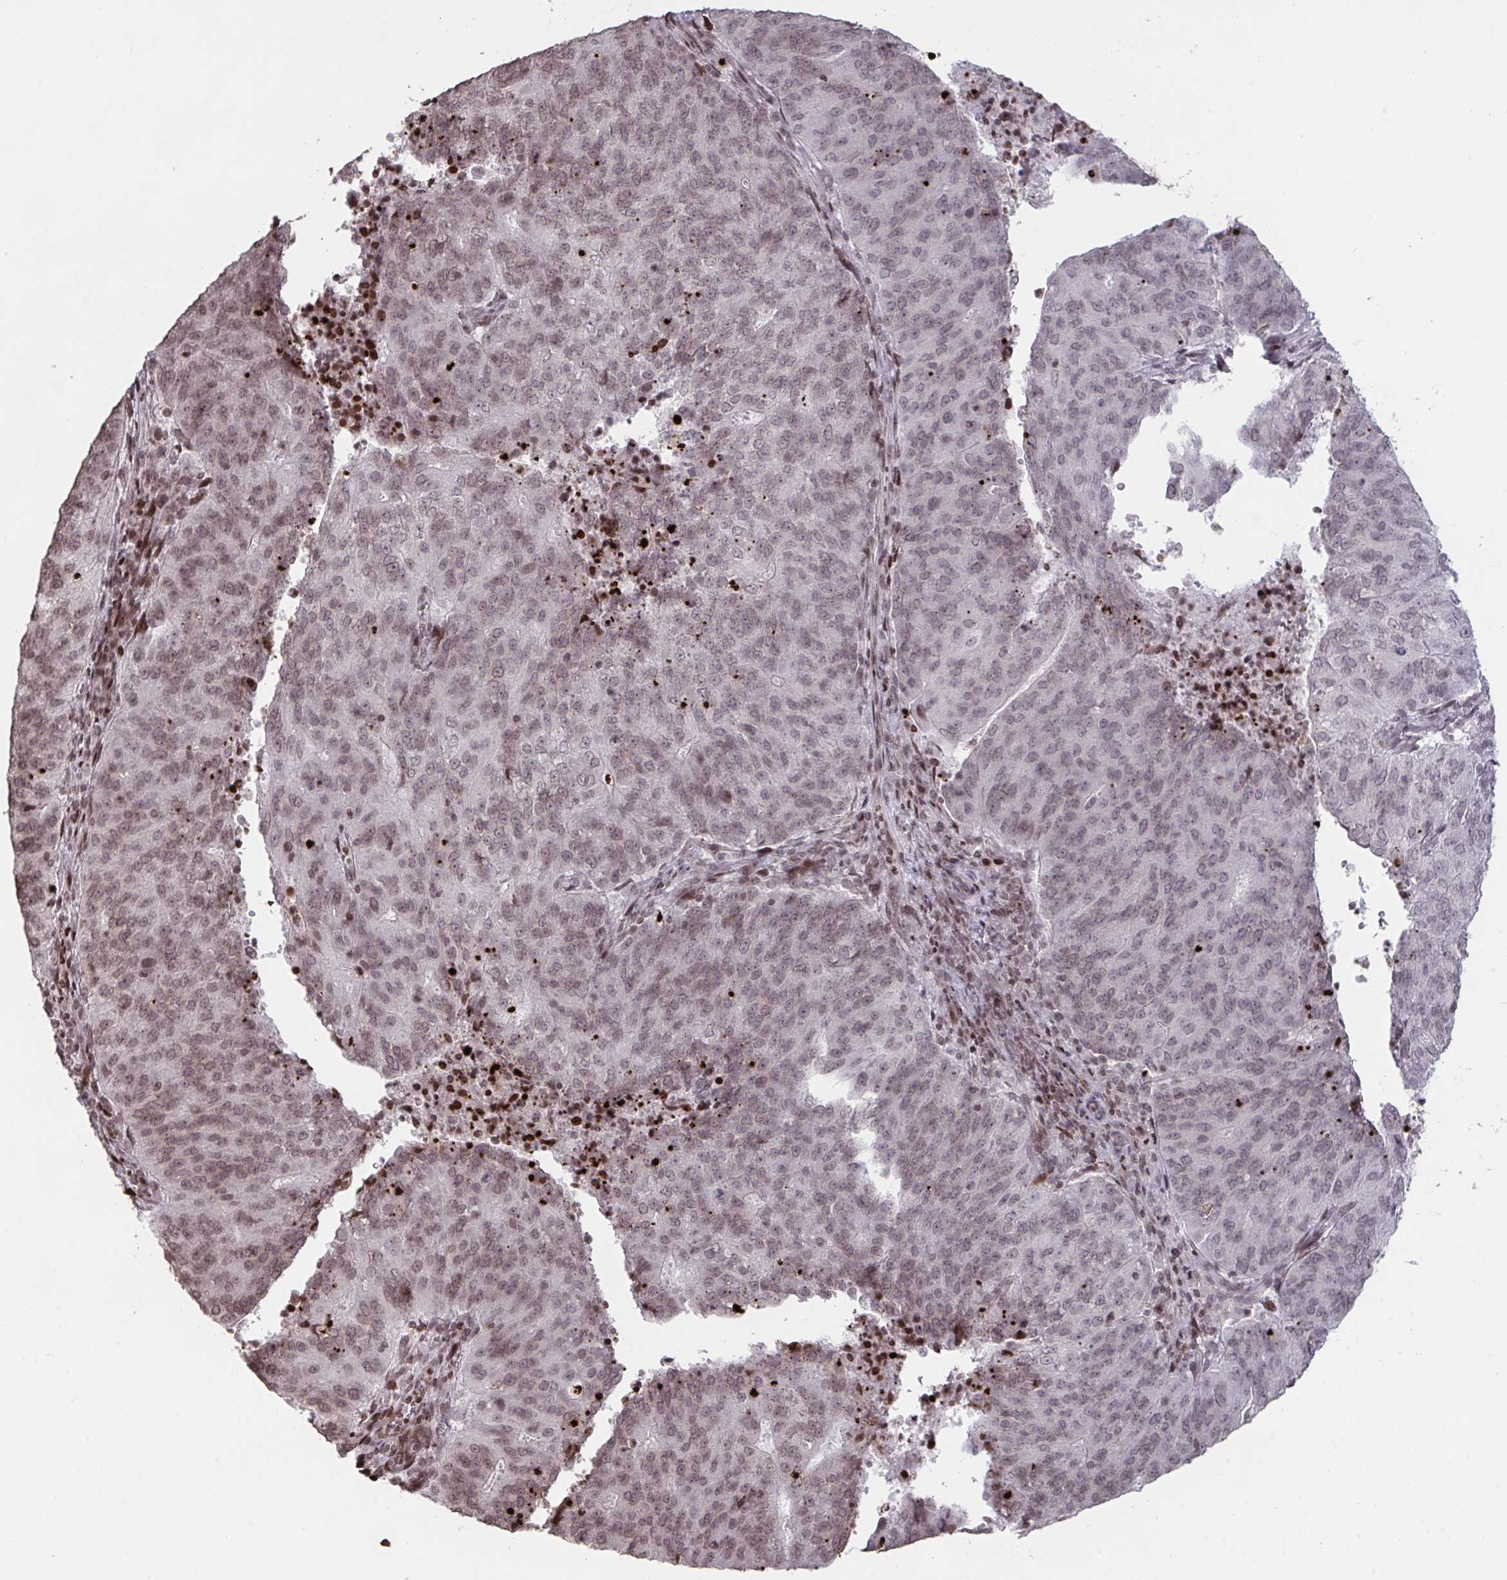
{"staining": {"intensity": "weak", "quantity": "25%-75%", "location": "nuclear"}, "tissue": "endometrial cancer", "cell_type": "Tumor cells", "image_type": "cancer", "snomed": [{"axis": "morphology", "description": "Adenocarcinoma, NOS"}, {"axis": "topography", "description": "Endometrium"}], "caption": "A high-resolution photomicrograph shows immunohistochemistry staining of adenocarcinoma (endometrial), which demonstrates weak nuclear positivity in about 25%-75% of tumor cells. The protein is shown in brown color, while the nuclei are stained blue.", "gene": "NIP7", "patient": {"sex": "female", "age": 82}}